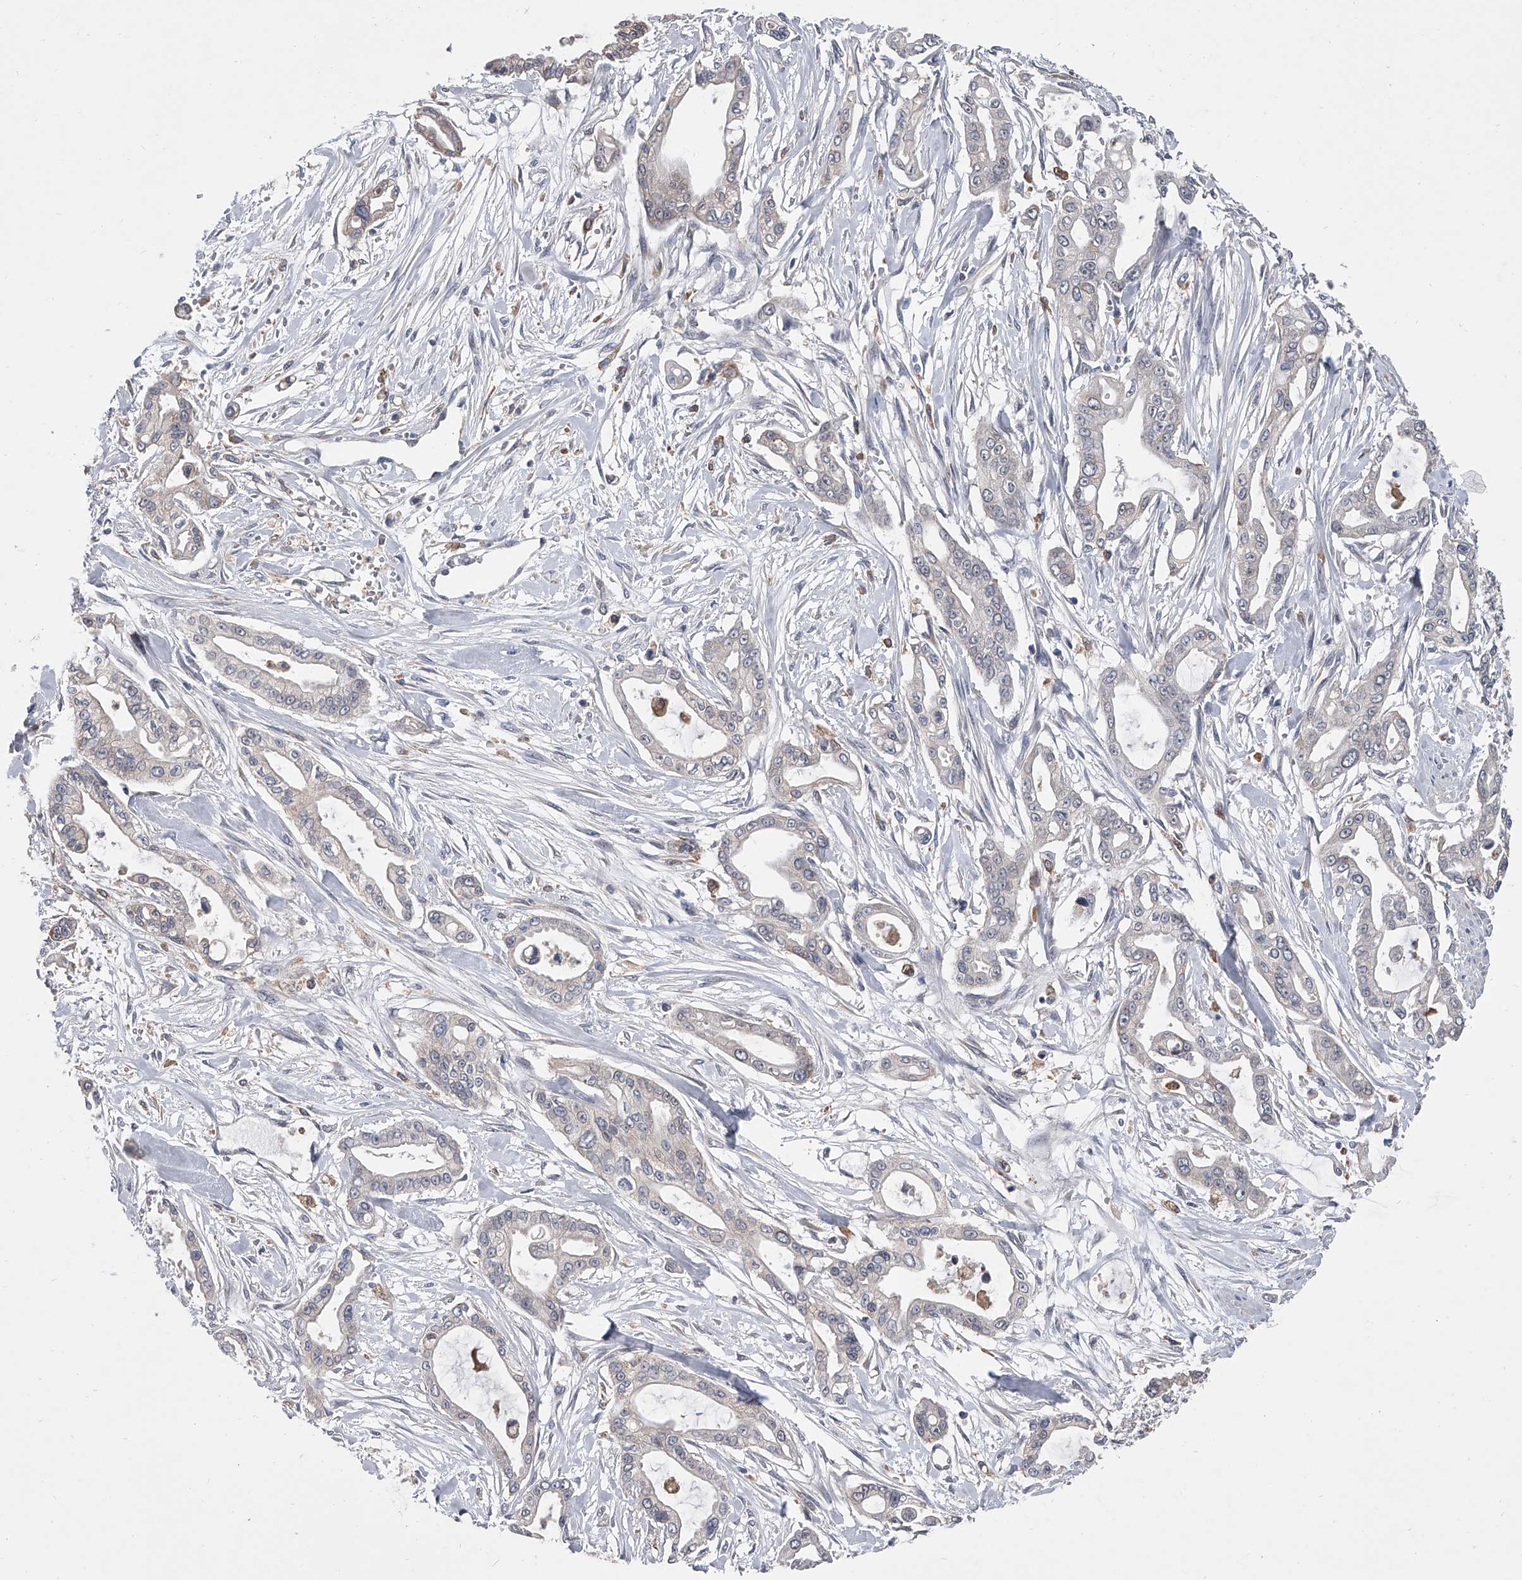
{"staining": {"intensity": "negative", "quantity": "none", "location": "none"}, "tissue": "pancreatic cancer", "cell_type": "Tumor cells", "image_type": "cancer", "snomed": [{"axis": "morphology", "description": "Adenocarcinoma, NOS"}, {"axis": "topography", "description": "Pancreas"}], "caption": "Tumor cells are negative for brown protein staining in adenocarcinoma (pancreatic).", "gene": "MAP4K3", "patient": {"sex": "male", "age": 68}}